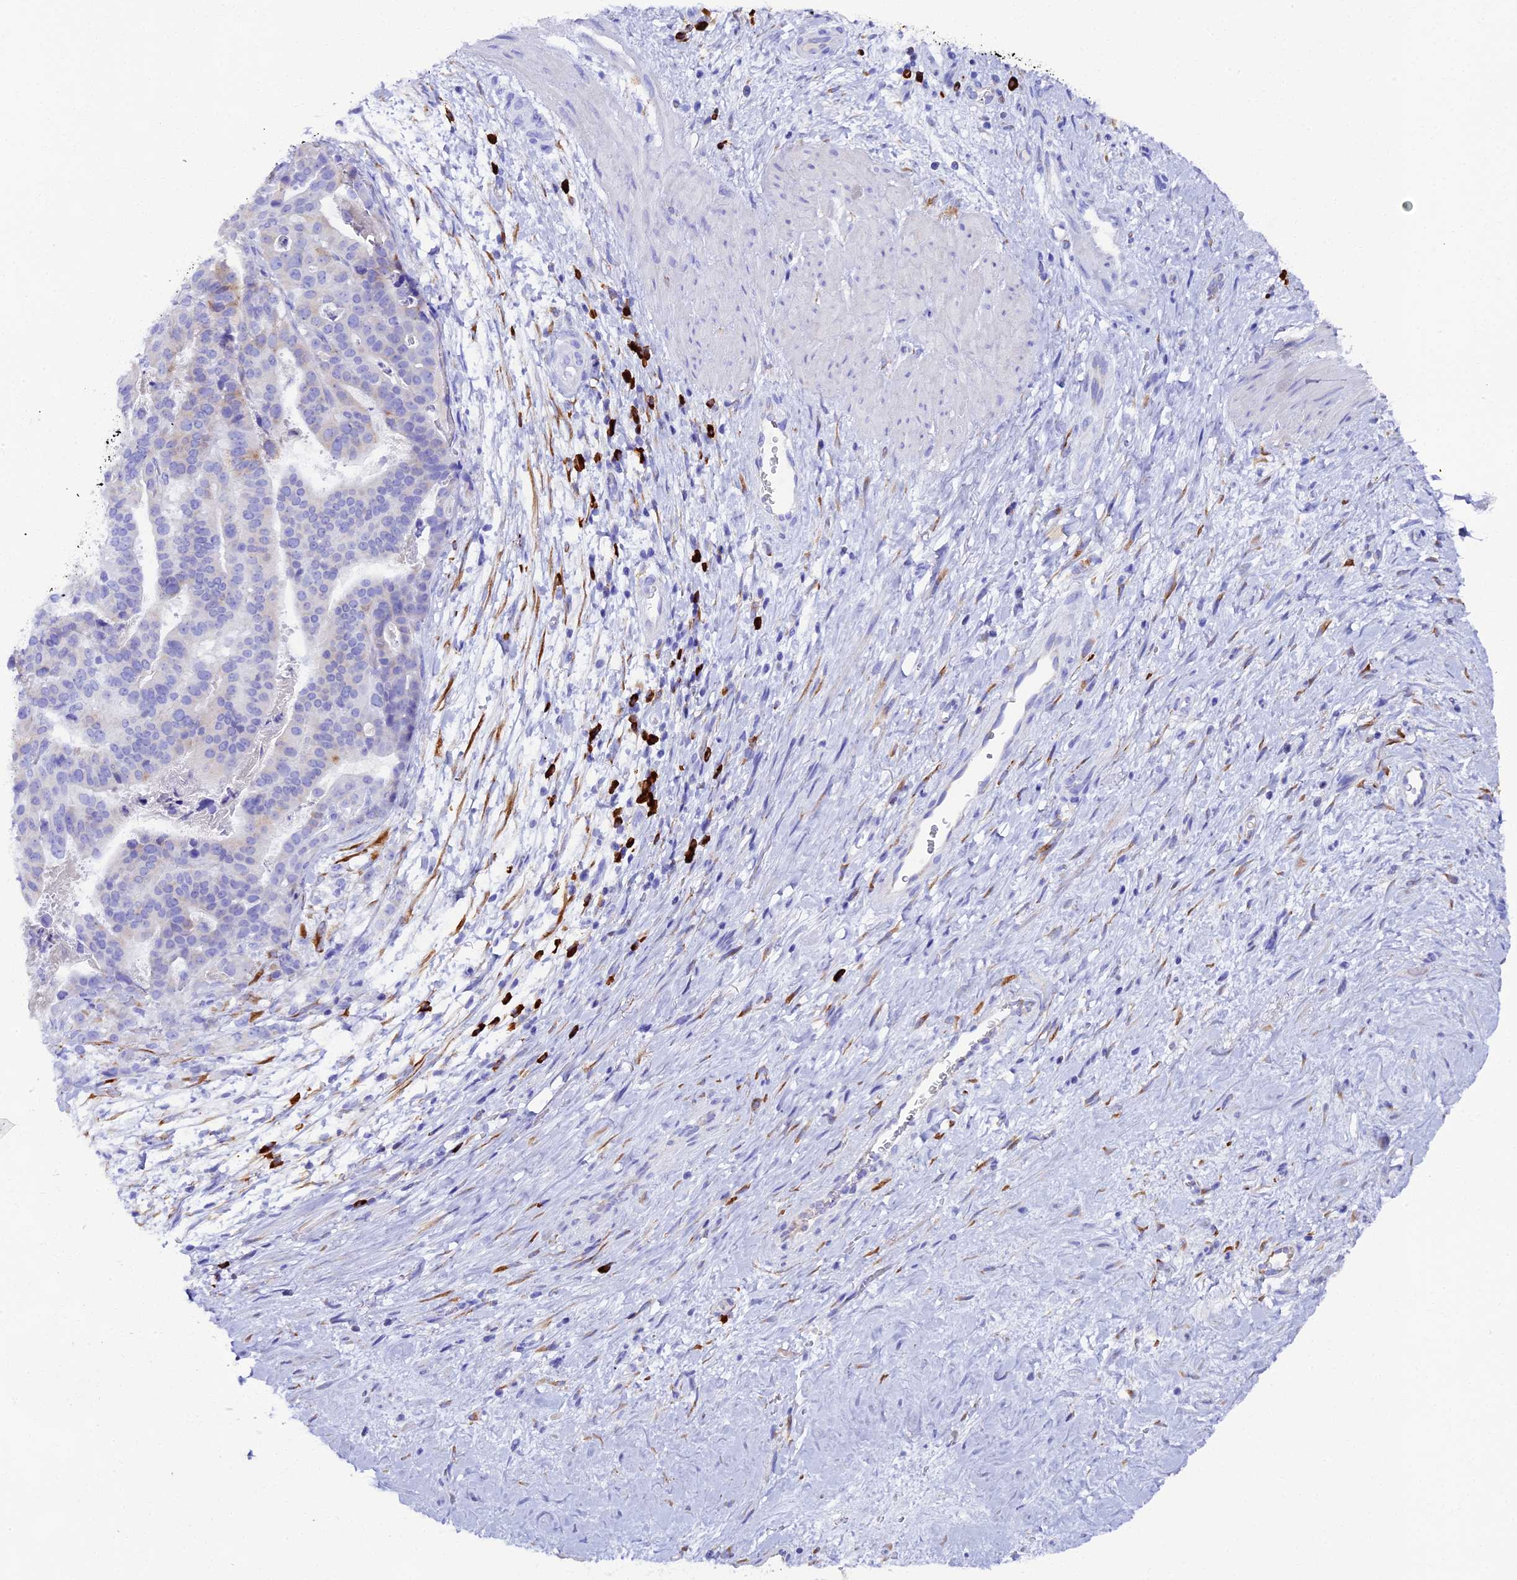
{"staining": {"intensity": "weak", "quantity": "<25%", "location": "cytoplasmic/membranous"}, "tissue": "stomach cancer", "cell_type": "Tumor cells", "image_type": "cancer", "snomed": [{"axis": "morphology", "description": "Adenocarcinoma, NOS"}, {"axis": "topography", "description": "Stomach"}], "caption": "There is no significant staining in tumor cells of adenocarcinoma (stomach). (Stains: DAB immunohistochemistry with hematoxylin counter stain, Microscopy: brightfield microscopy at high magnification).", "gene": "FKBP11", "patient": {"sex": "male", "age": 48}}